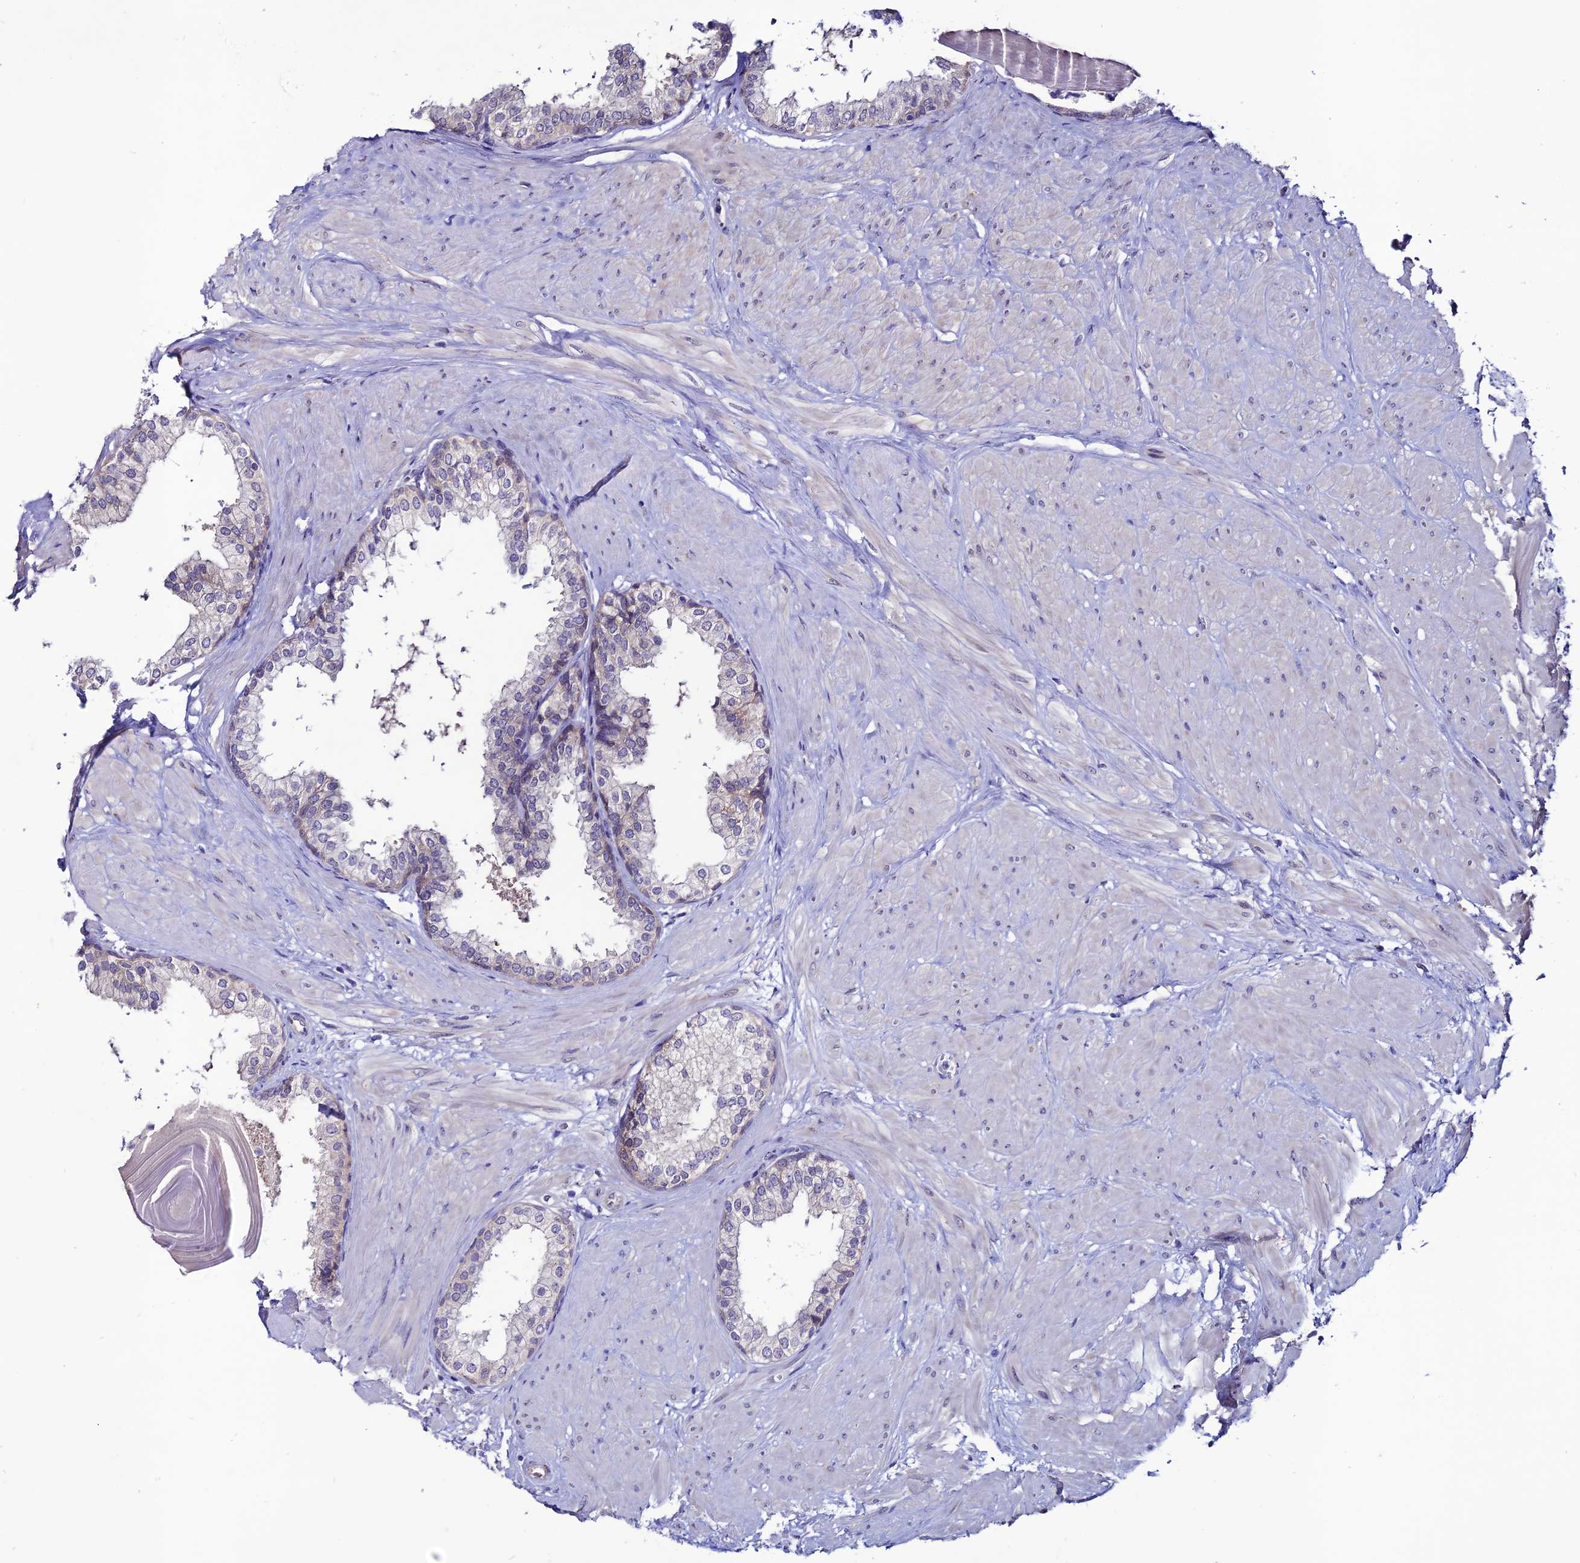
{"staining": {"intensity": "weak", "quantity": "<25%", "location": "cytoplasmic/membranous"}, "tissue": "prostate", "cell_type": "Glandular cells", "image_type": "normal", "snomed": [{"axis": "morphology", "description": "Normal tissue, NOS"}, {"axis": "topography", "description": "Prostate"}], "caption": "Benign prostate was stained to show a protein in brown. There is no significant positivity in glandular cells. (Immunohistochemistry (ihc), brightfield microscopy, high magnification).", "gene": "FZD8", "patient": {"sex": "male", "age": 48}}